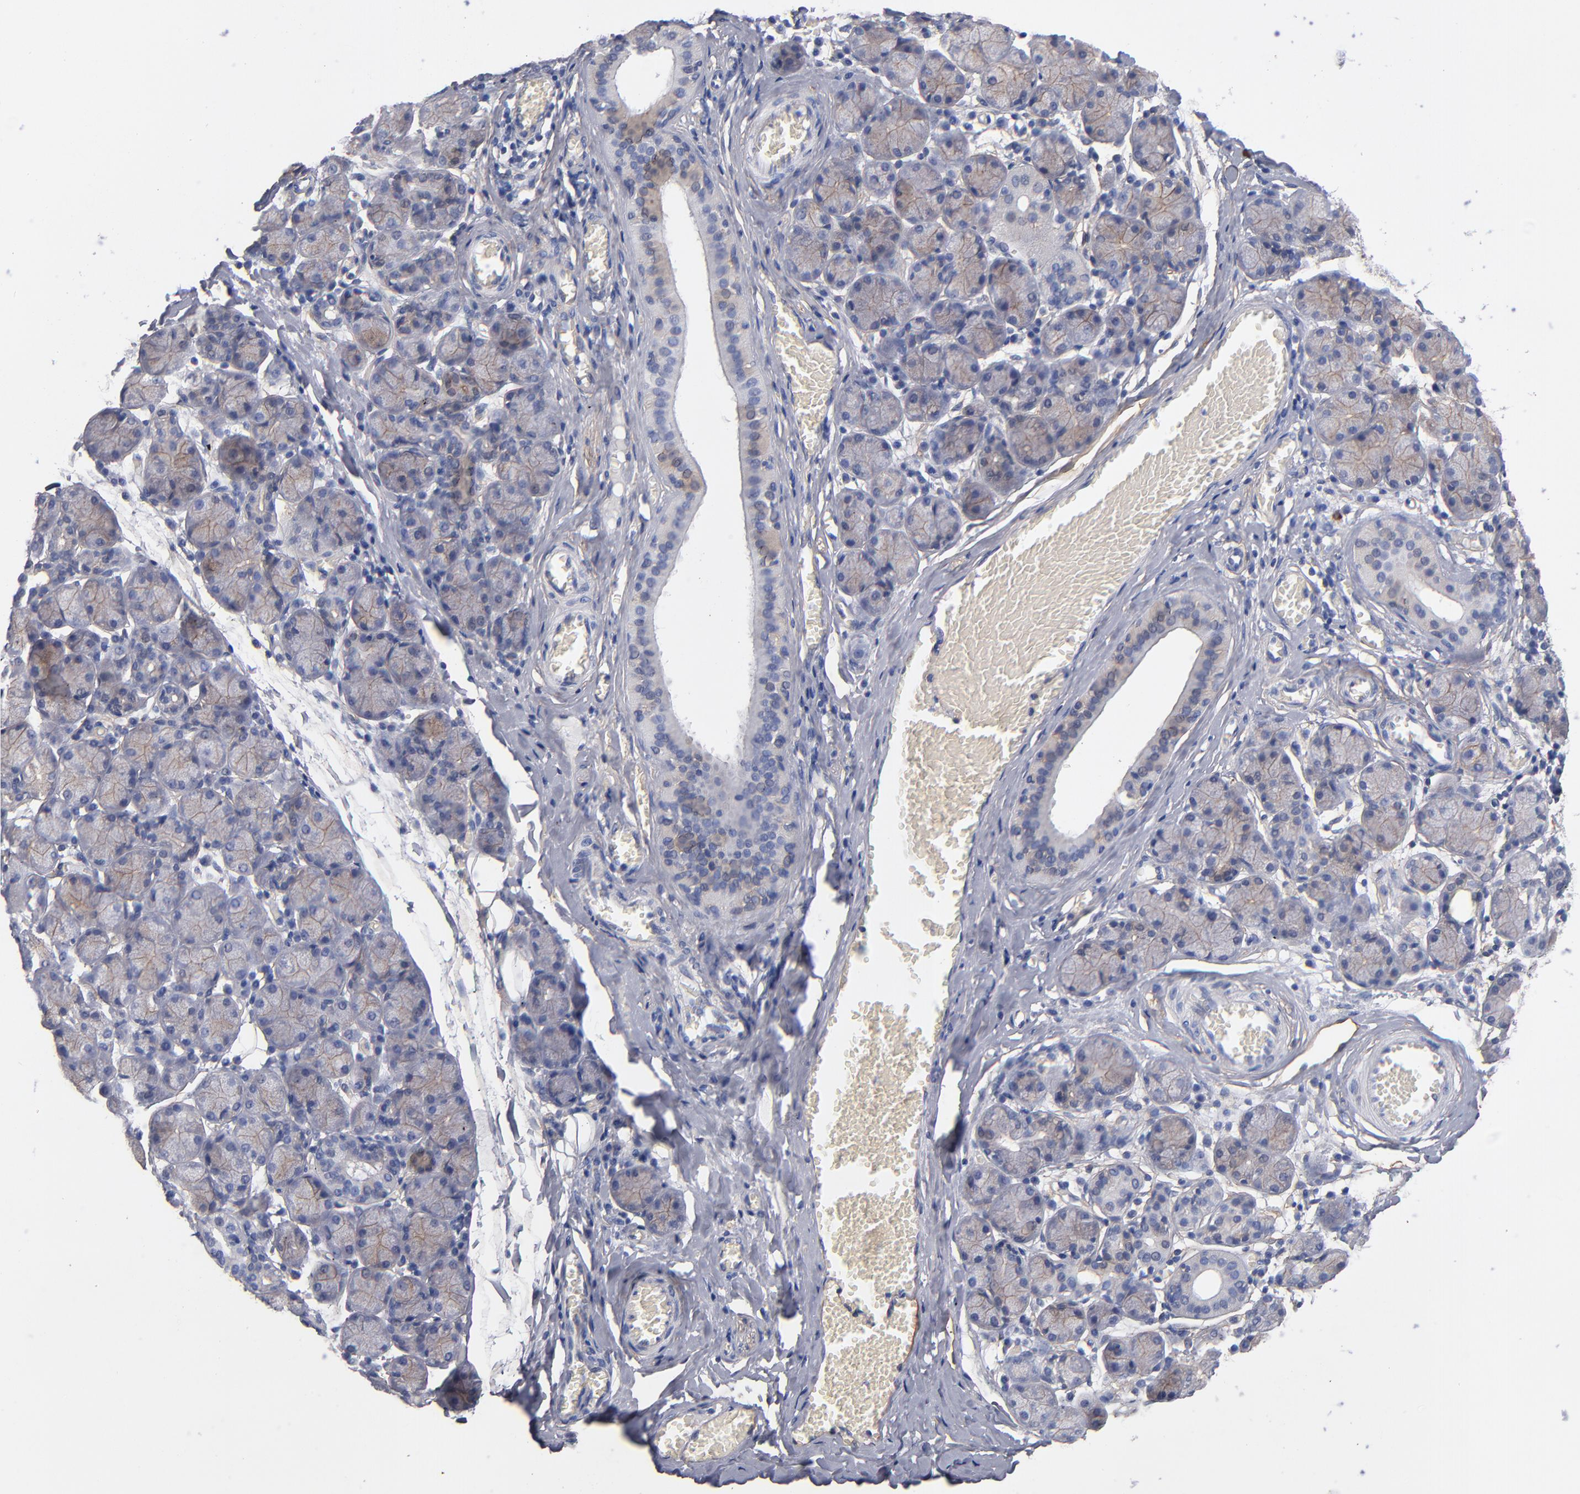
{"staining": {"intensity": "weak", "quantity": "25%-75%", "location": "cytoplasmic/membranous"}, "tissue": "salivary gland", "cell_type": "Glandular cells", "image_type": "normal", "snomed": [{"axis": "morphology", "description": "Normal tissue, NOS"}, {"axis": "topography", "description": "Salivary gland"}], "caption": "Protein expression by IHC displays weak cytoplasmic/membranous expression in about 25%-75% of glandular cells in benign salivary gland.", "gene": "PLSCR4", "patient": {"sex": "female", "age": 24}}